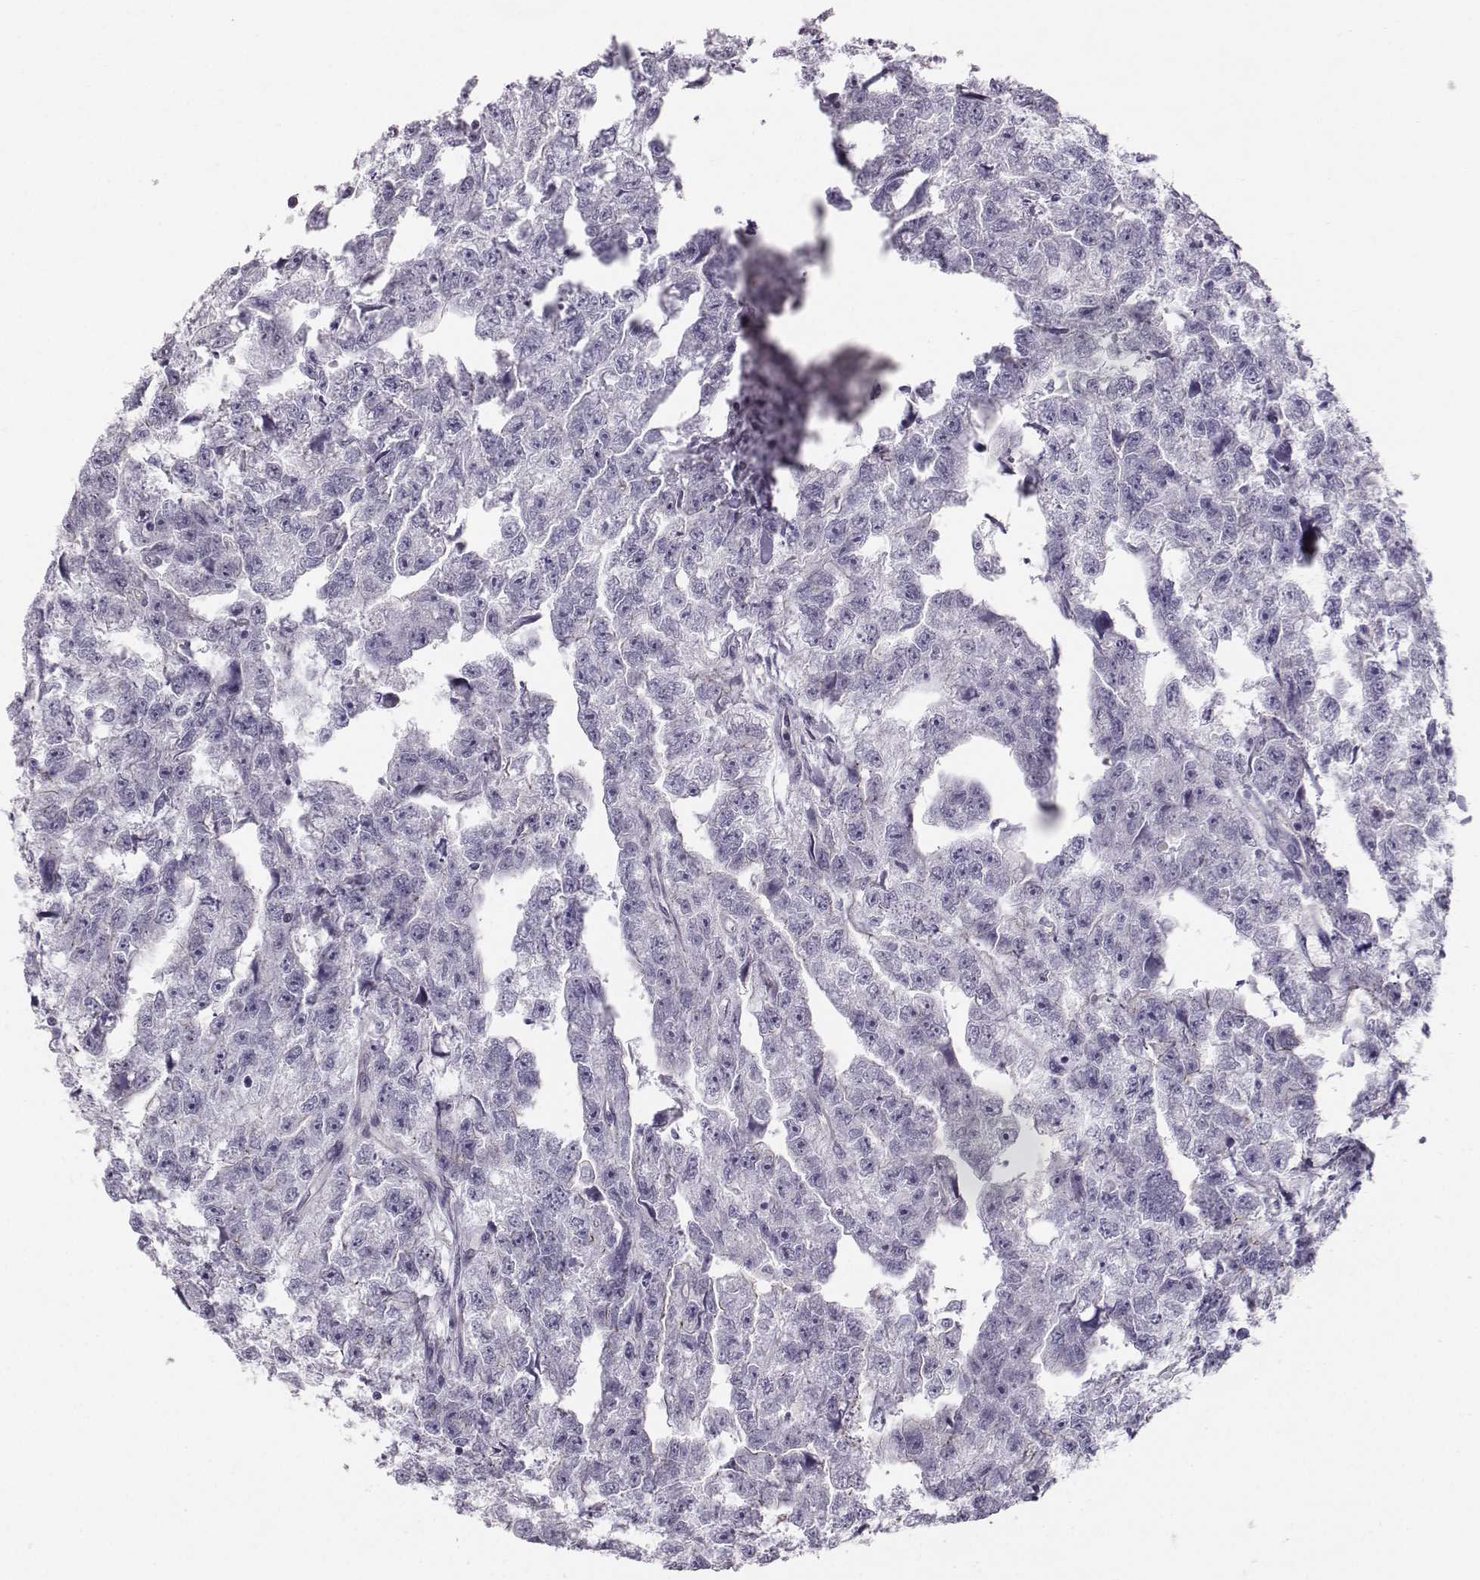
{"staining": {"intensity": "negative", "quantity": "none", "location": "none"}, "tissue": "testis cancer", "cell_type": "Tumor cells", "image_type": "cancer", "snomed": [{"axis": "morphology", "description": "Carcinoma, Embryonal, NOS"}, {"axis": "morphology", "description": "Teratoma, malignant, NOS"}, {"axis": "topography", "description": "Testis"}], "caption": "Human testis cancer stained for a protein using immunohistochemistry exhibits no expression in tumor cells.", "gene": "MAST1", "patient": {"sex": "male", "age": 44}}